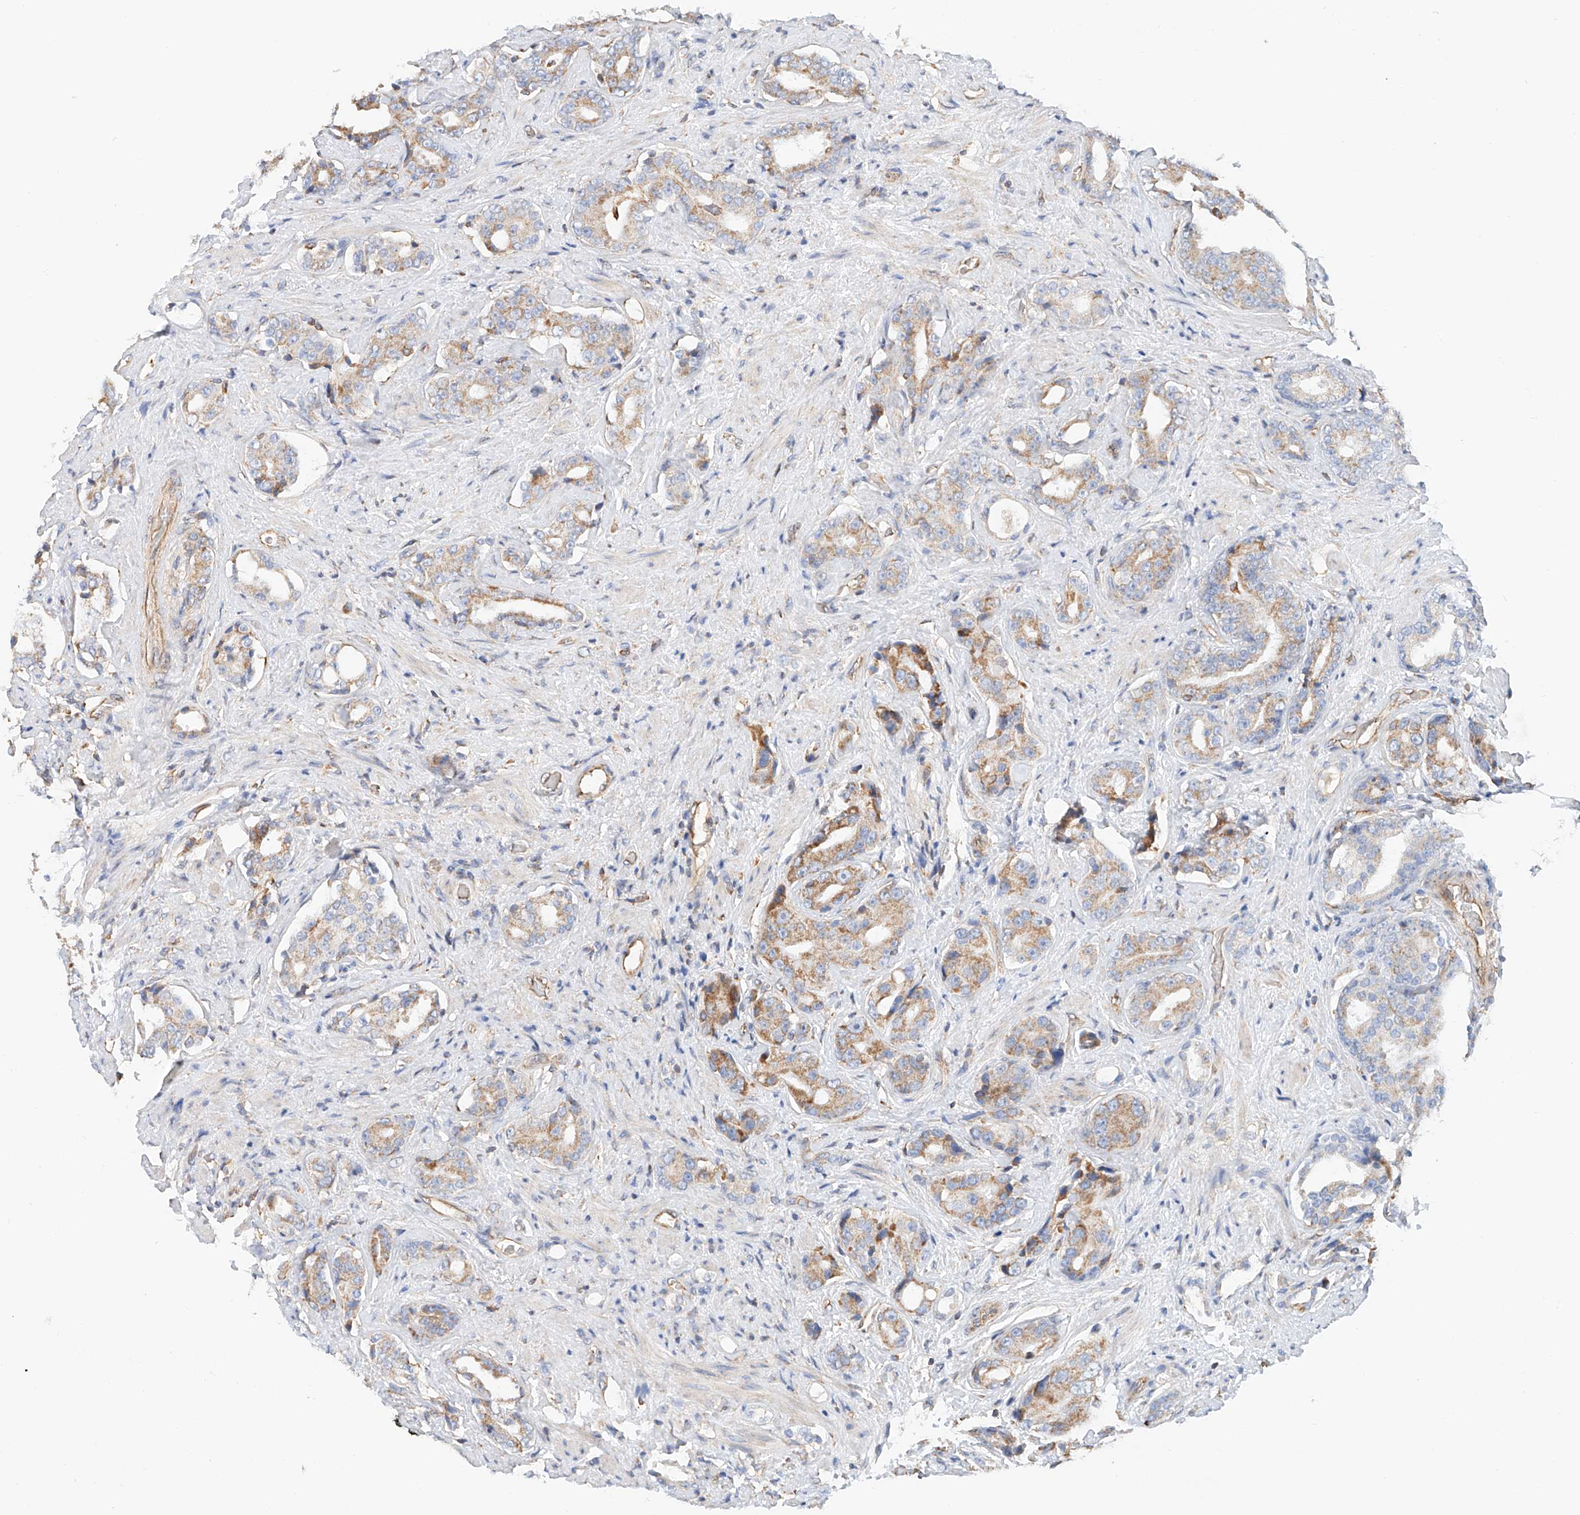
{"staining": {"intensity": "moderate", "quantity": "<25%", "location": "cytoplasmic/membranous"}, "tissue": "prostate cancer", "cell_type": "Tumor cells", "image_type": "cancer", "snomed": [{"axis": "morphology", "description": "Adenocarcinoma, High grade"}, {"axis": "topography", "description": "Prostate"}], "caption": "Protein positivity by IHC reveals moderate cytoplasmic/membranous staining in about <25% of tumor cells in prostate cancer (adenocarcinoma (high-grade)).", "gene": "NDUFV3", "patient": {"sex": "male", "age": 71}}